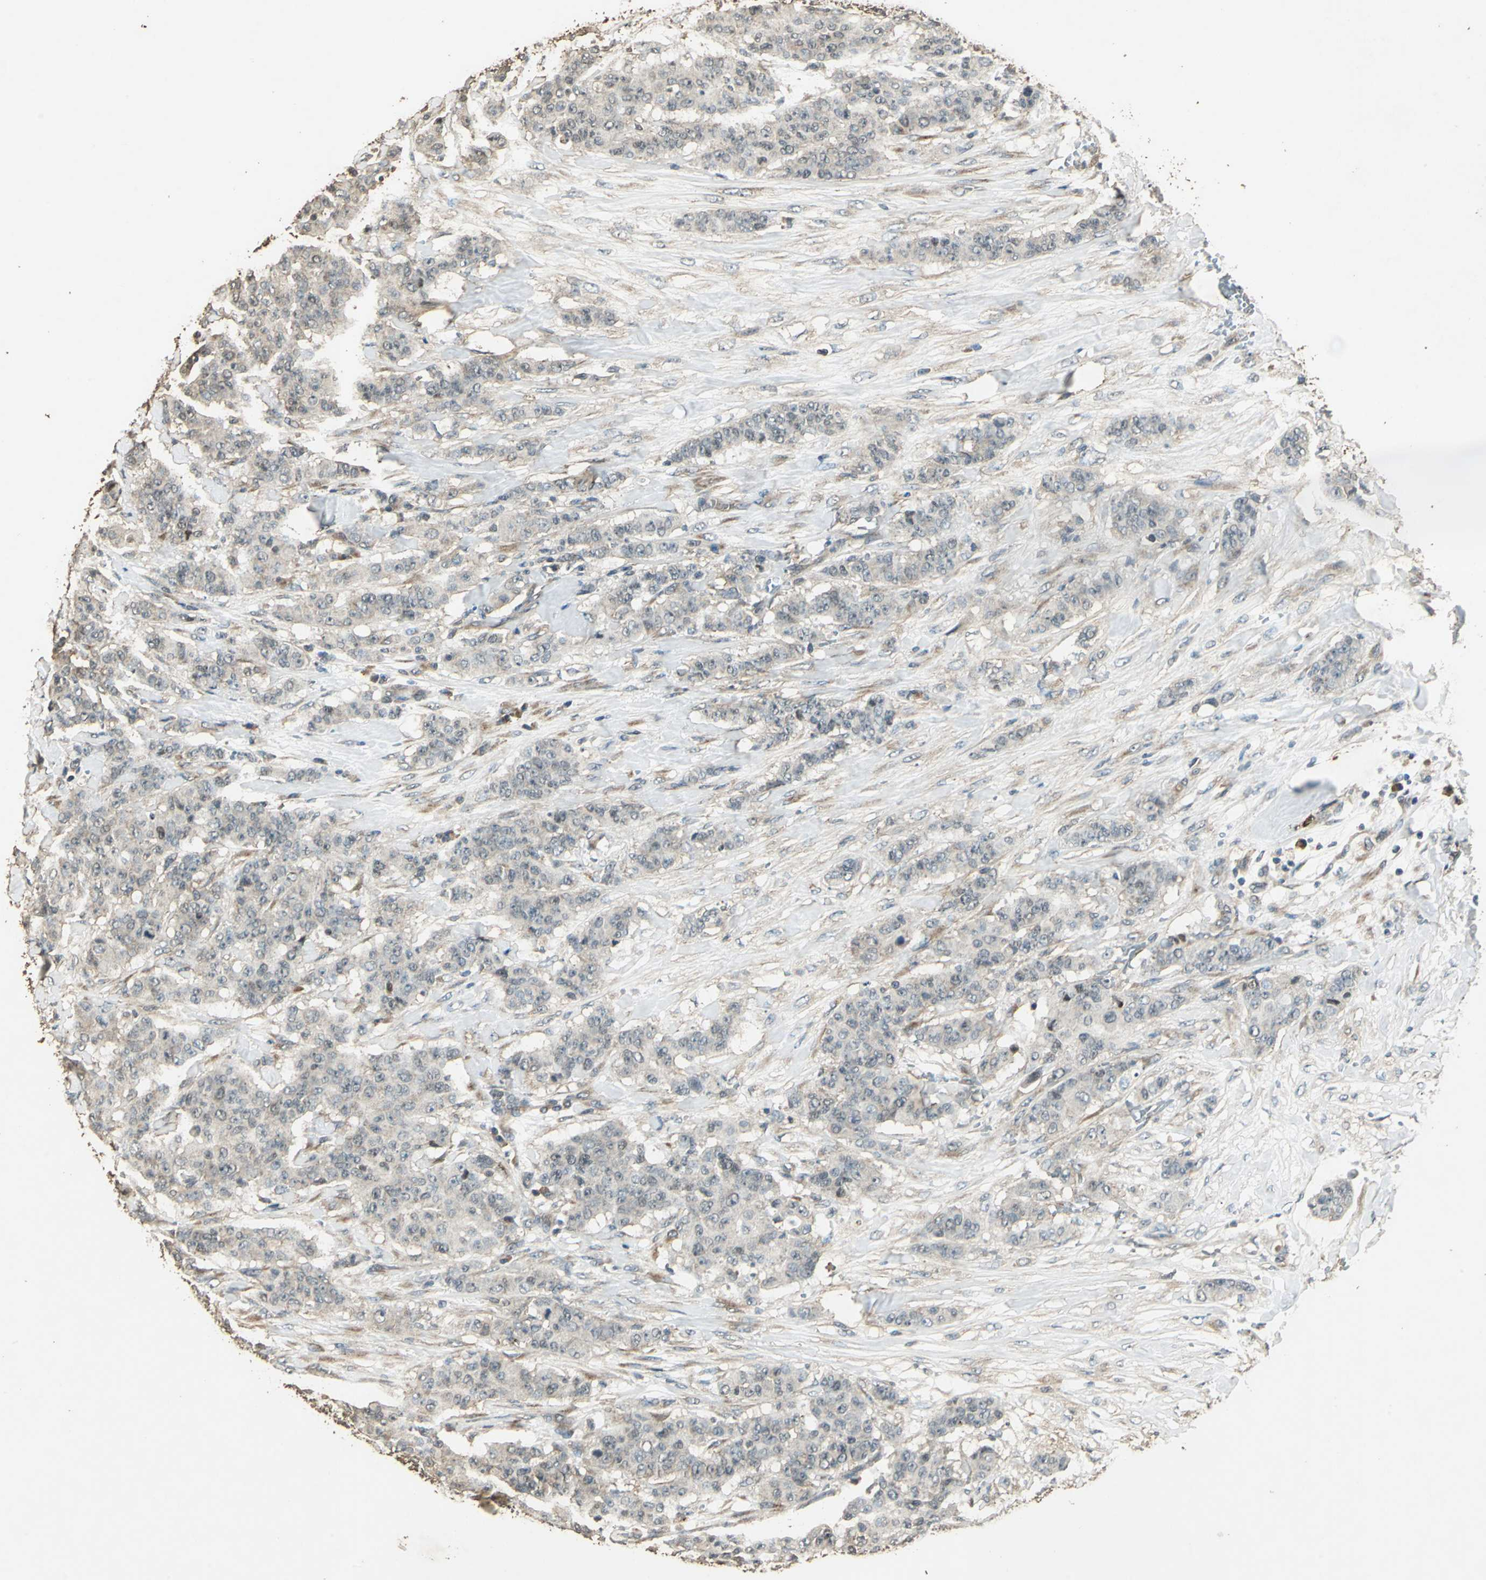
{"staining": {"intensity": "weak", "quantity": ">75%", "location": "cytoplasmic/membranous"}, "tissue": "breast cancer", "cell_type": "Tumor cells", "image_type": "cancer", "snomed": [{"axis": "morphology", "description": "Duct carcinoma"}, {"axis": "topography", "description": "Breast"}], "caption": "Weak cytoplasmic/membranous protein expression is appreciated in about >75% of tumor cells in invasive ductal carcinoma (breast).", "gene": "TMPRSS4", "patient": {"sex": "female", "age": 40}}